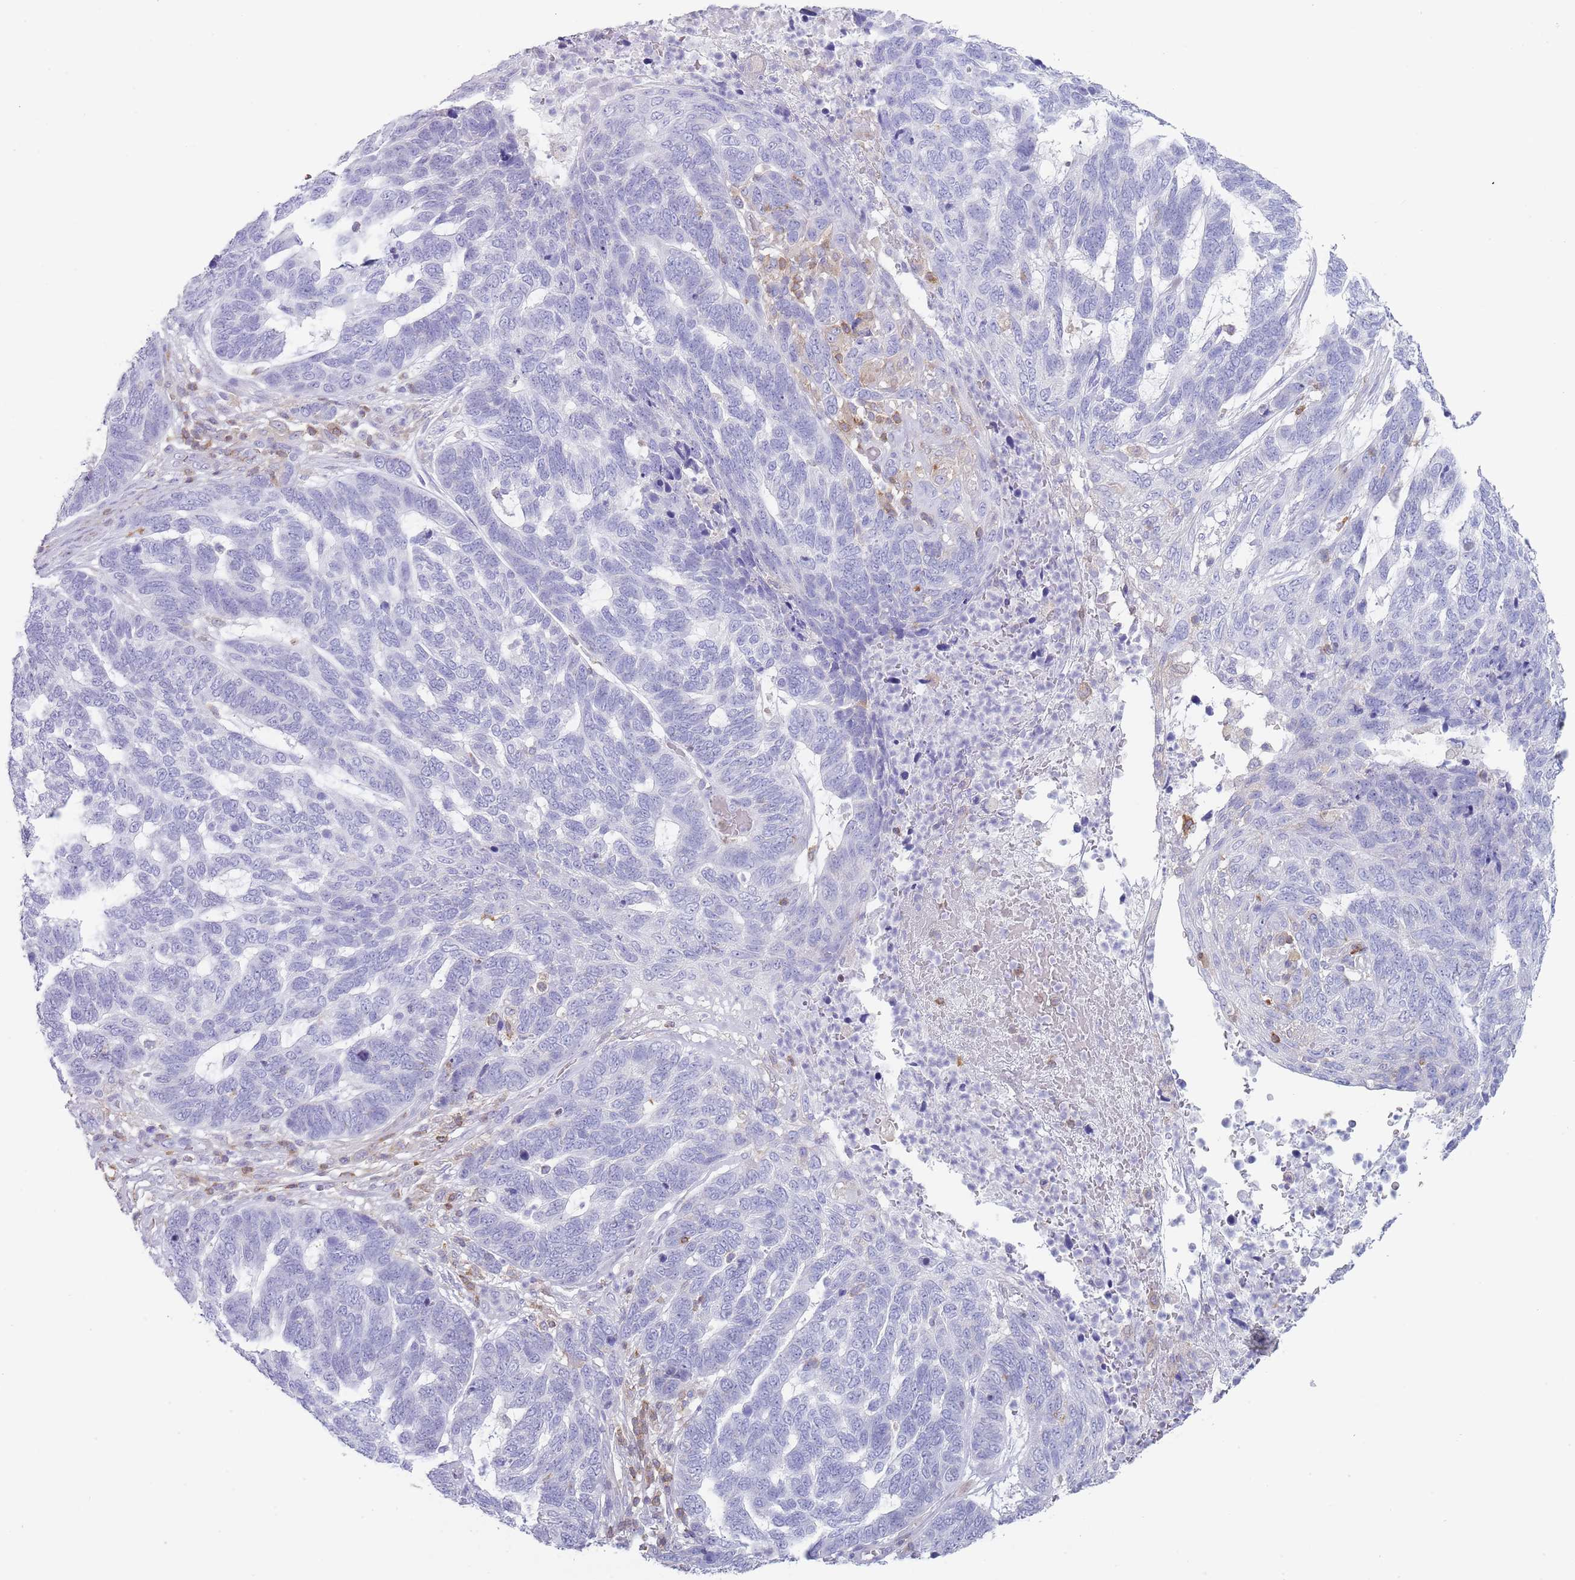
{"staining": {"intensity": "negative", "quantity": "none", "location": "none"}, "tissue": "skin cancer", "cell_type": "Tumor cells", "image_type": "cancer", "snomed": [{"axis": "morphology", "description": "Basal cell carcinoma"}, {"axis": "topography", "description": "Skin"}], "caption": "This is an immunohistochemistry photomicrograph of skin cancer. There is no staining in tumor cells.", "gene": "LPXN", "patient": {"sex": "female", "age": 65}}